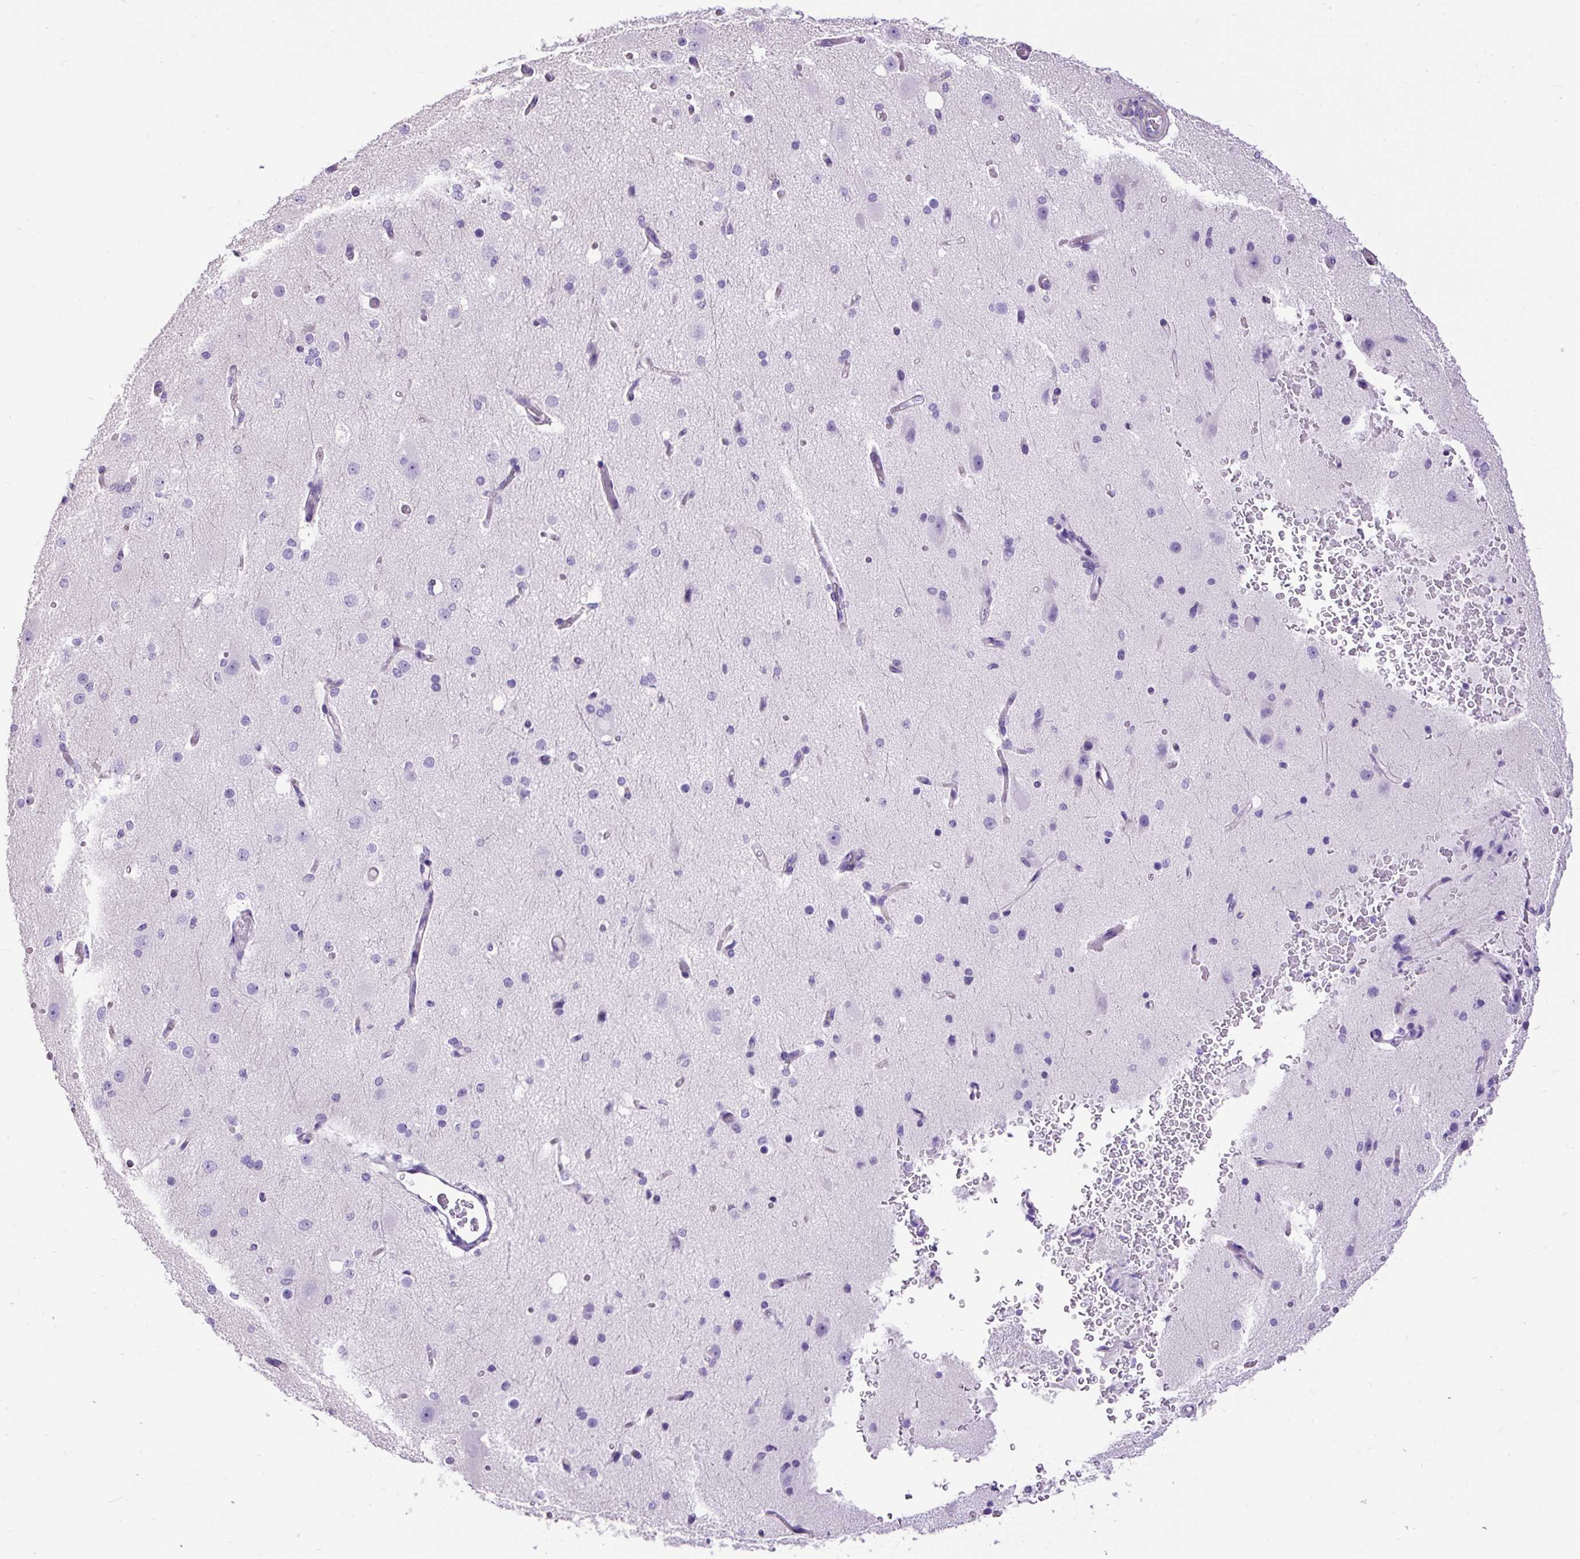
{"staining": {"intensity": "negative", "quantity": "none", "location": "none"}, "tissue": "cerebral cortex", "cell_type": "Endothelial cells", "image_type": "normal", "snomed": [{"axis": "morphology", "description": "Normal tissue, NOS"}, {"axis": "morphology", "description": "Inflammation, NOS"}, {"axis": "topography", "description": "Cerebral cortex"}], "caption": "Micrograph shows no protein staining in endothelial cells of unremarkable cerebral cortex. (DAB IHC with hematoxylin counter stain).", "gene": "PDIA2", "patient": {"sex": "male", "age": 6}}